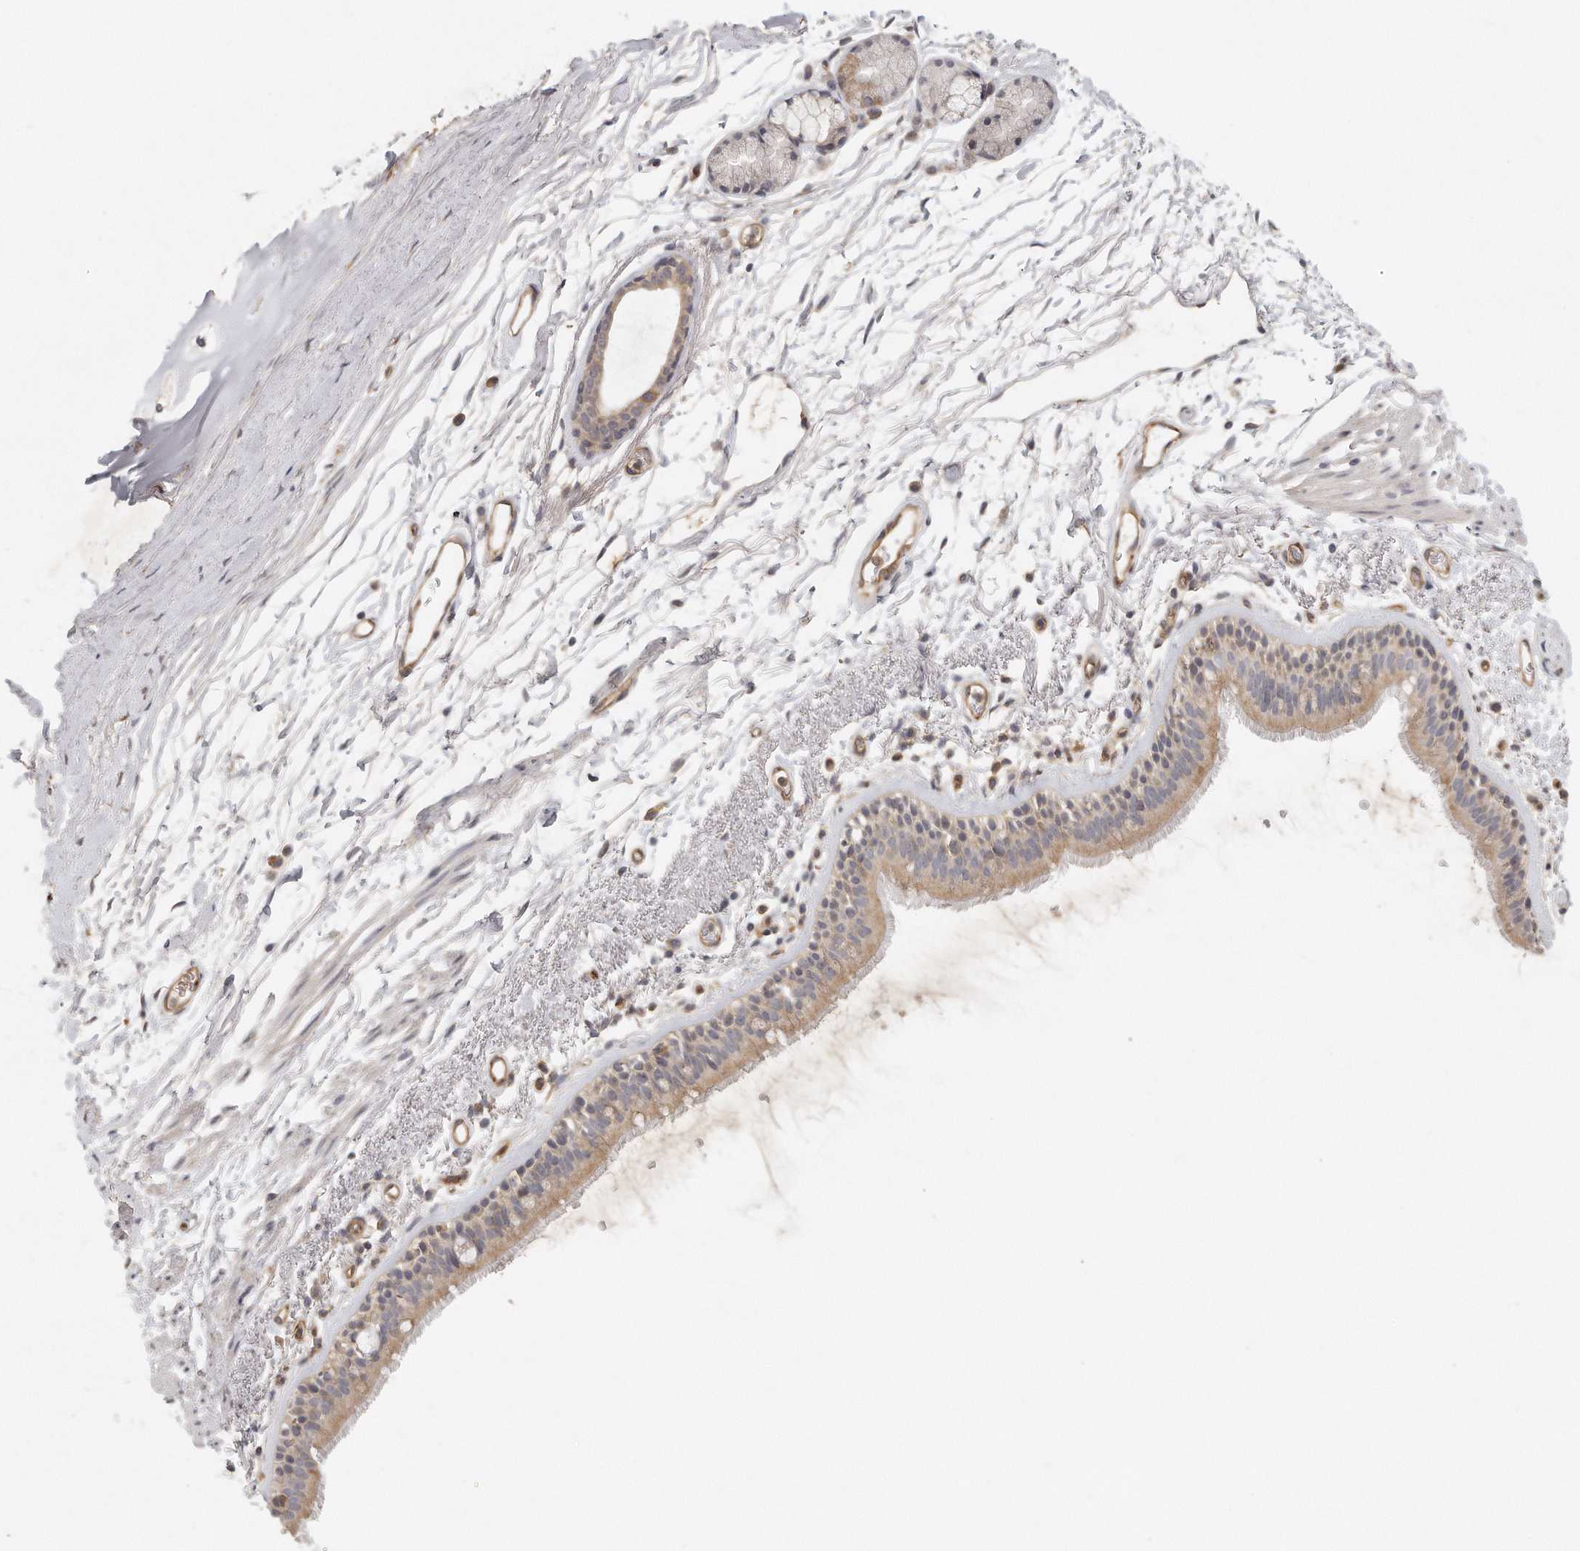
{"staining": {"intensity": "weak", "quantity": "25%-75%", "location": "cytoplasmic/membranous"}, "tissue": "bronchus", "cell_type": "Respiratory epithelial cells", "image_type": "normal", "snomed": [{"axis": "morphology", "description": "Normal tissue, NOS"}, {"axis": "topography", "description": "Lymph node"}, {"axis": "topography", "description": "Bronchus"}], "caption": "Benign bronchus was stained to show a protein in brown. There is low levels of weak cytoplasmic/membranous expression in about 25%-75% of respiratory epithelial cells. Nuclei are stained in blue.", "gene": "MTERF4", "patient": {"sex": "female", "age": 70}}